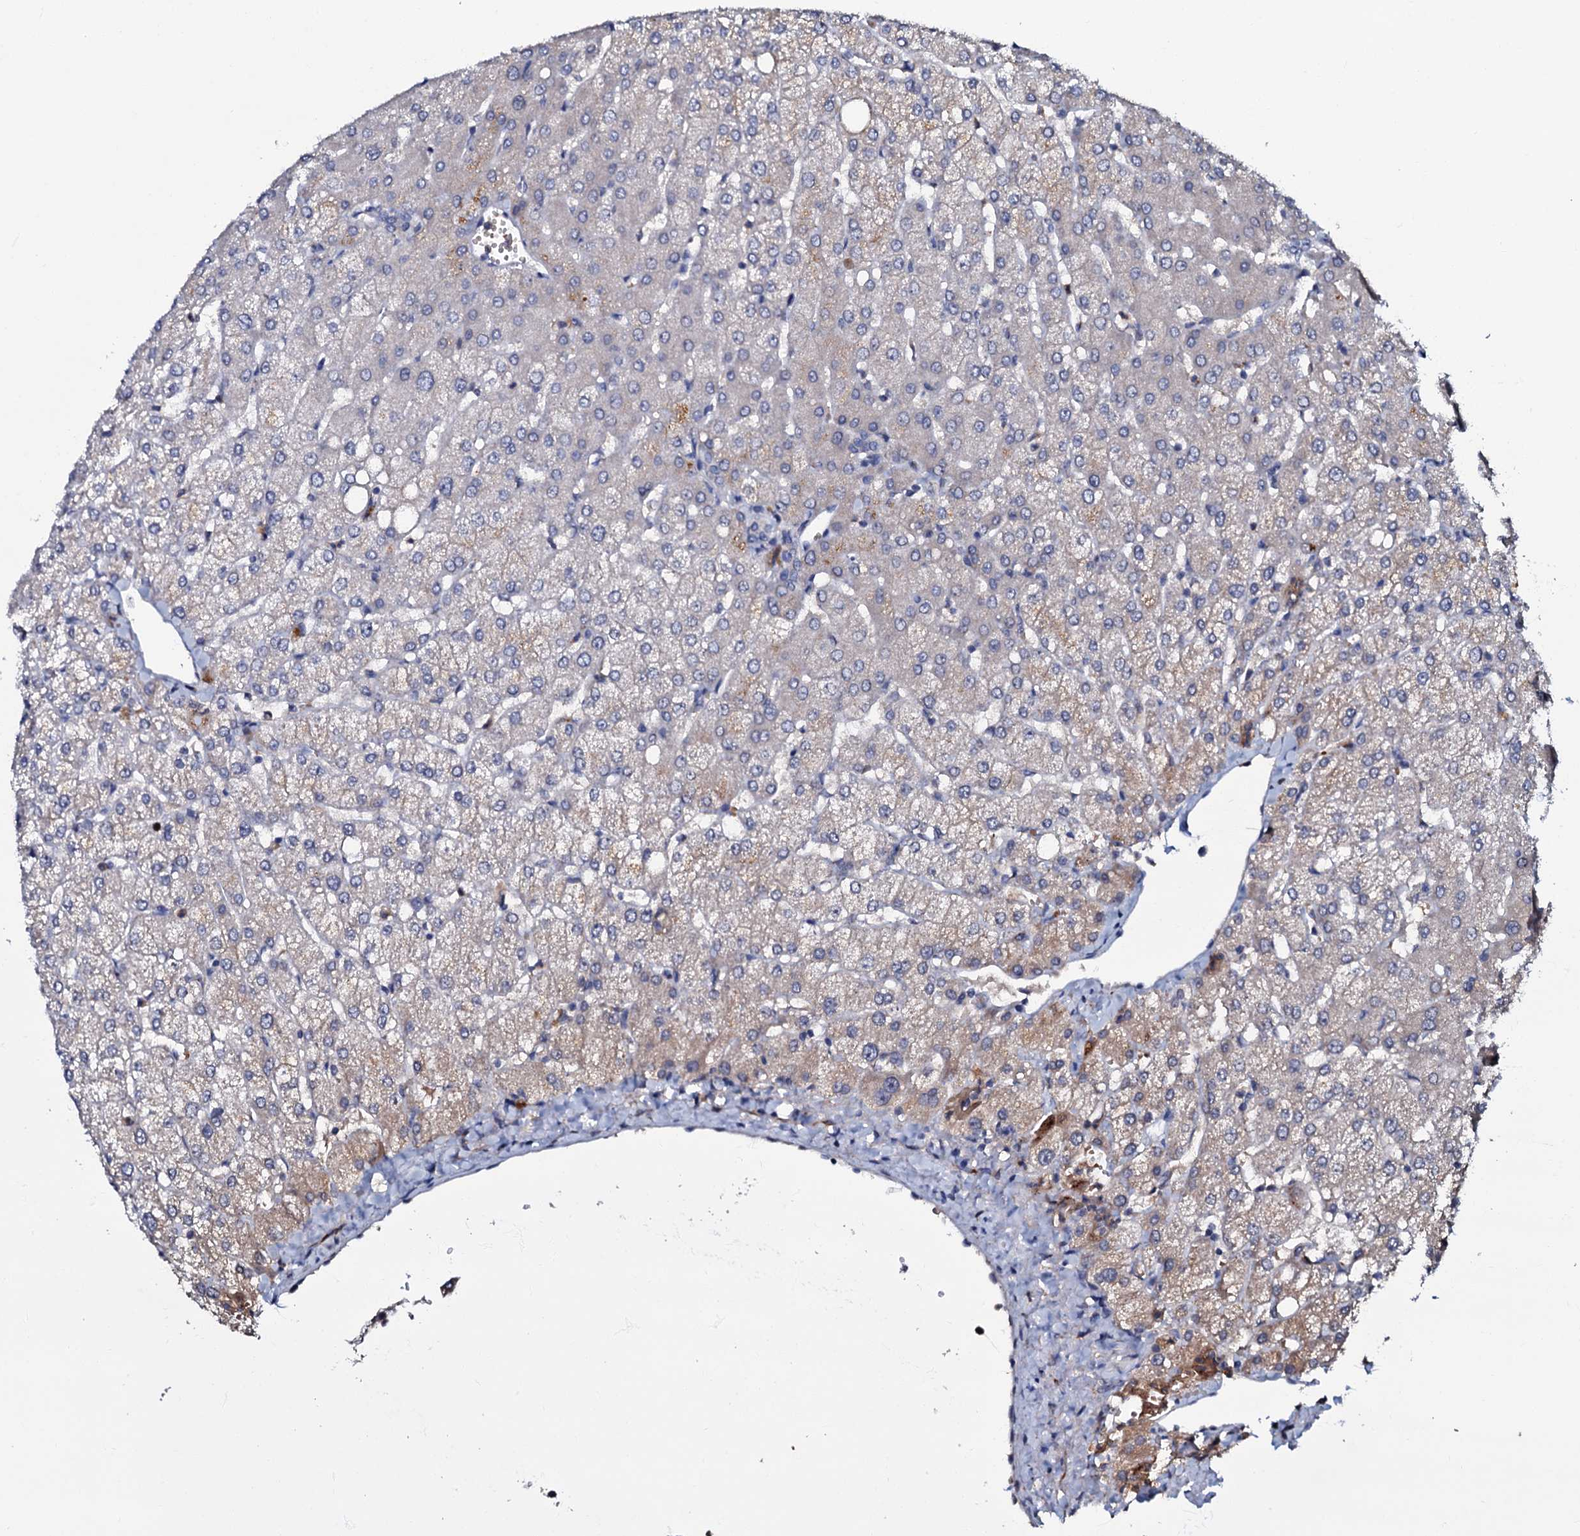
{"staining": {"intensity": "negative", "quantity": "none", "location": "none"}, "tissue": "liver", "cell_type": "Cholangiocytes", "image_type": "normal", "snomed": [{"axis": "morphology", "description": "Normal tissue, NOS"}, {"axis": "topography", "description": "Liver"}], "caption": "A photomicrograph of human liver is negative for staining in cholangiocytes. (Immunohistochemistry, brightfield microscopy, high magnification).", "gene": "CPNE2", "patient": {"sex": "female", "age": 54}}